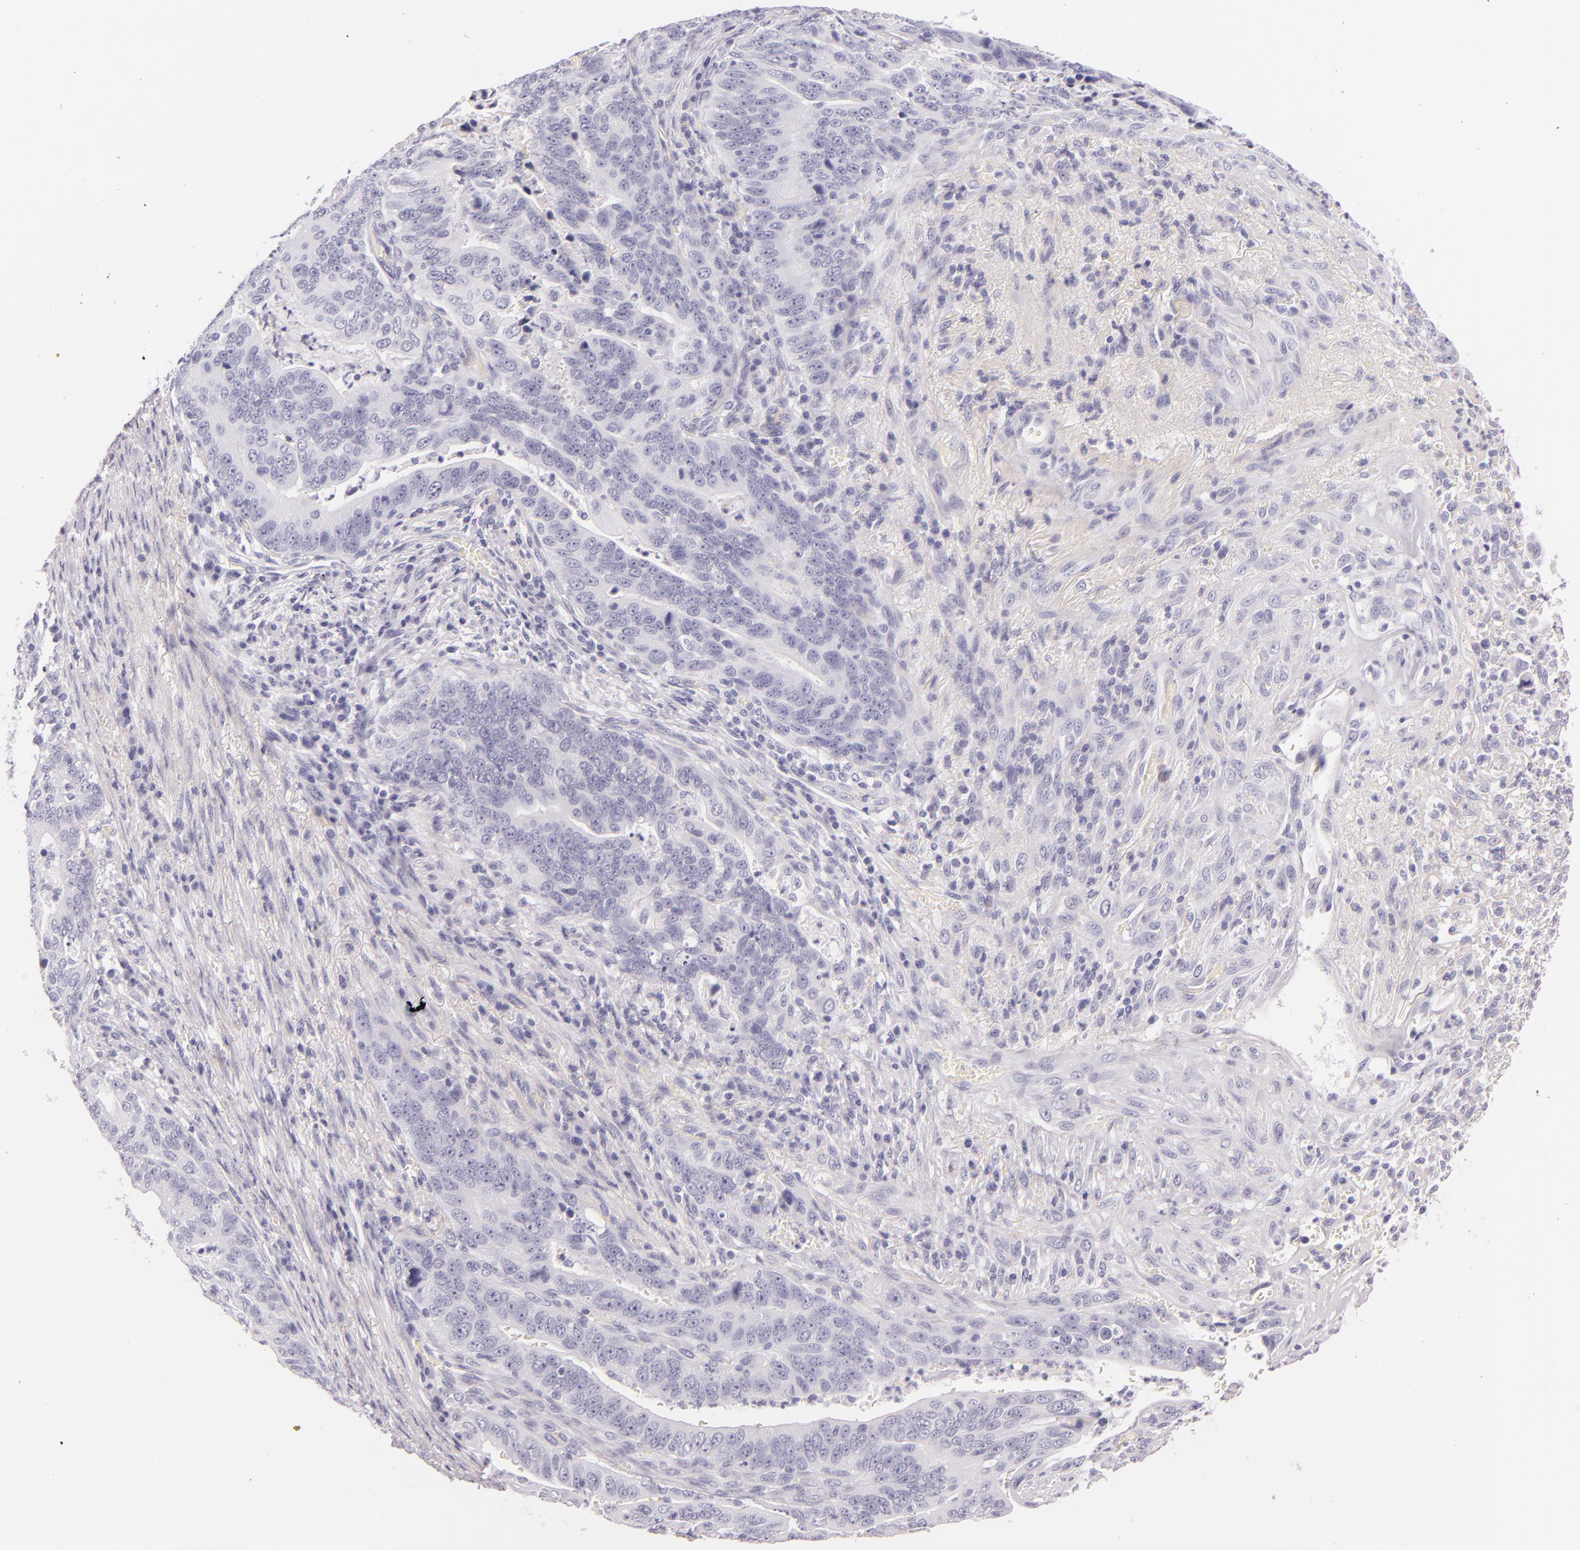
{"staining": {"intensity": "negative", "quantity": "none", "location": "none"}, "tissue": "stomach cancer", "cell_type": "Tumor cells", "image_type": "cancer", "snomed": [{"axis": "morphology", "description": "Adenocarcinoma, NOS"}, {"axis": "topography", "description": "Stomach, upper"}], "caption": "Human adenocarcinoma (stomach) stained for a protein using IHC reveals no expression in tumor cells.", "gene": "INA", "patient": {"sex": "female", "age": 50}}